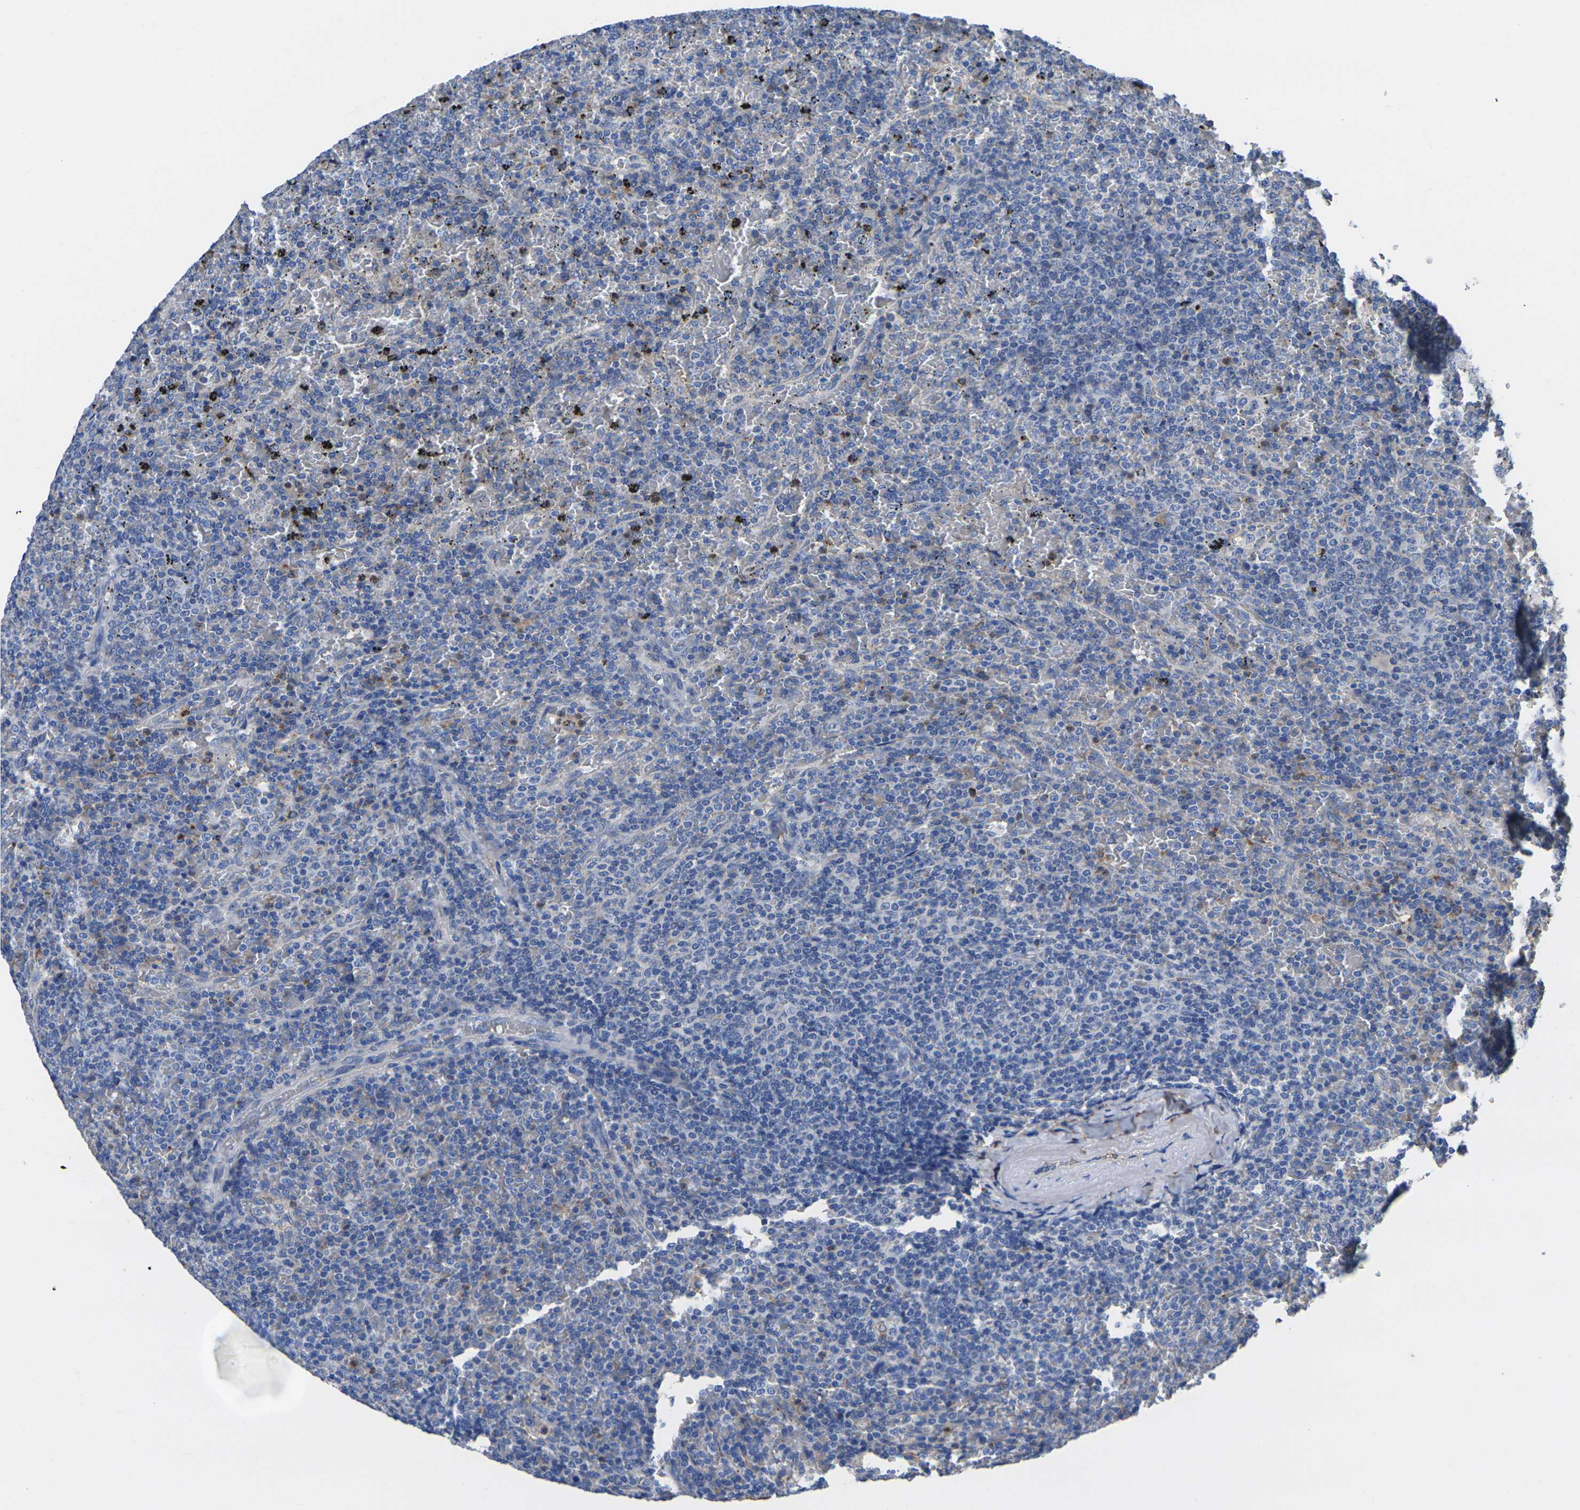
{"staining": {"intensity": "negative", "quantity": "none", "location": "none"}, "tissue": "lymphoma", "cell_type": "Tumor cells", "image_type": "cancer", "snomed": [{"axis": "morphology", "description": "Malignant lymphoma, non-Hodgkin's type, Low grade"}, {"axis": "topography", "description": "Spleen"}], "caption": "Protein analysis of lymphoma demonstrates no significant positivity in tumor cells.", "gene": "GREM2", "patient": {"sex": "female", "age": 77}}